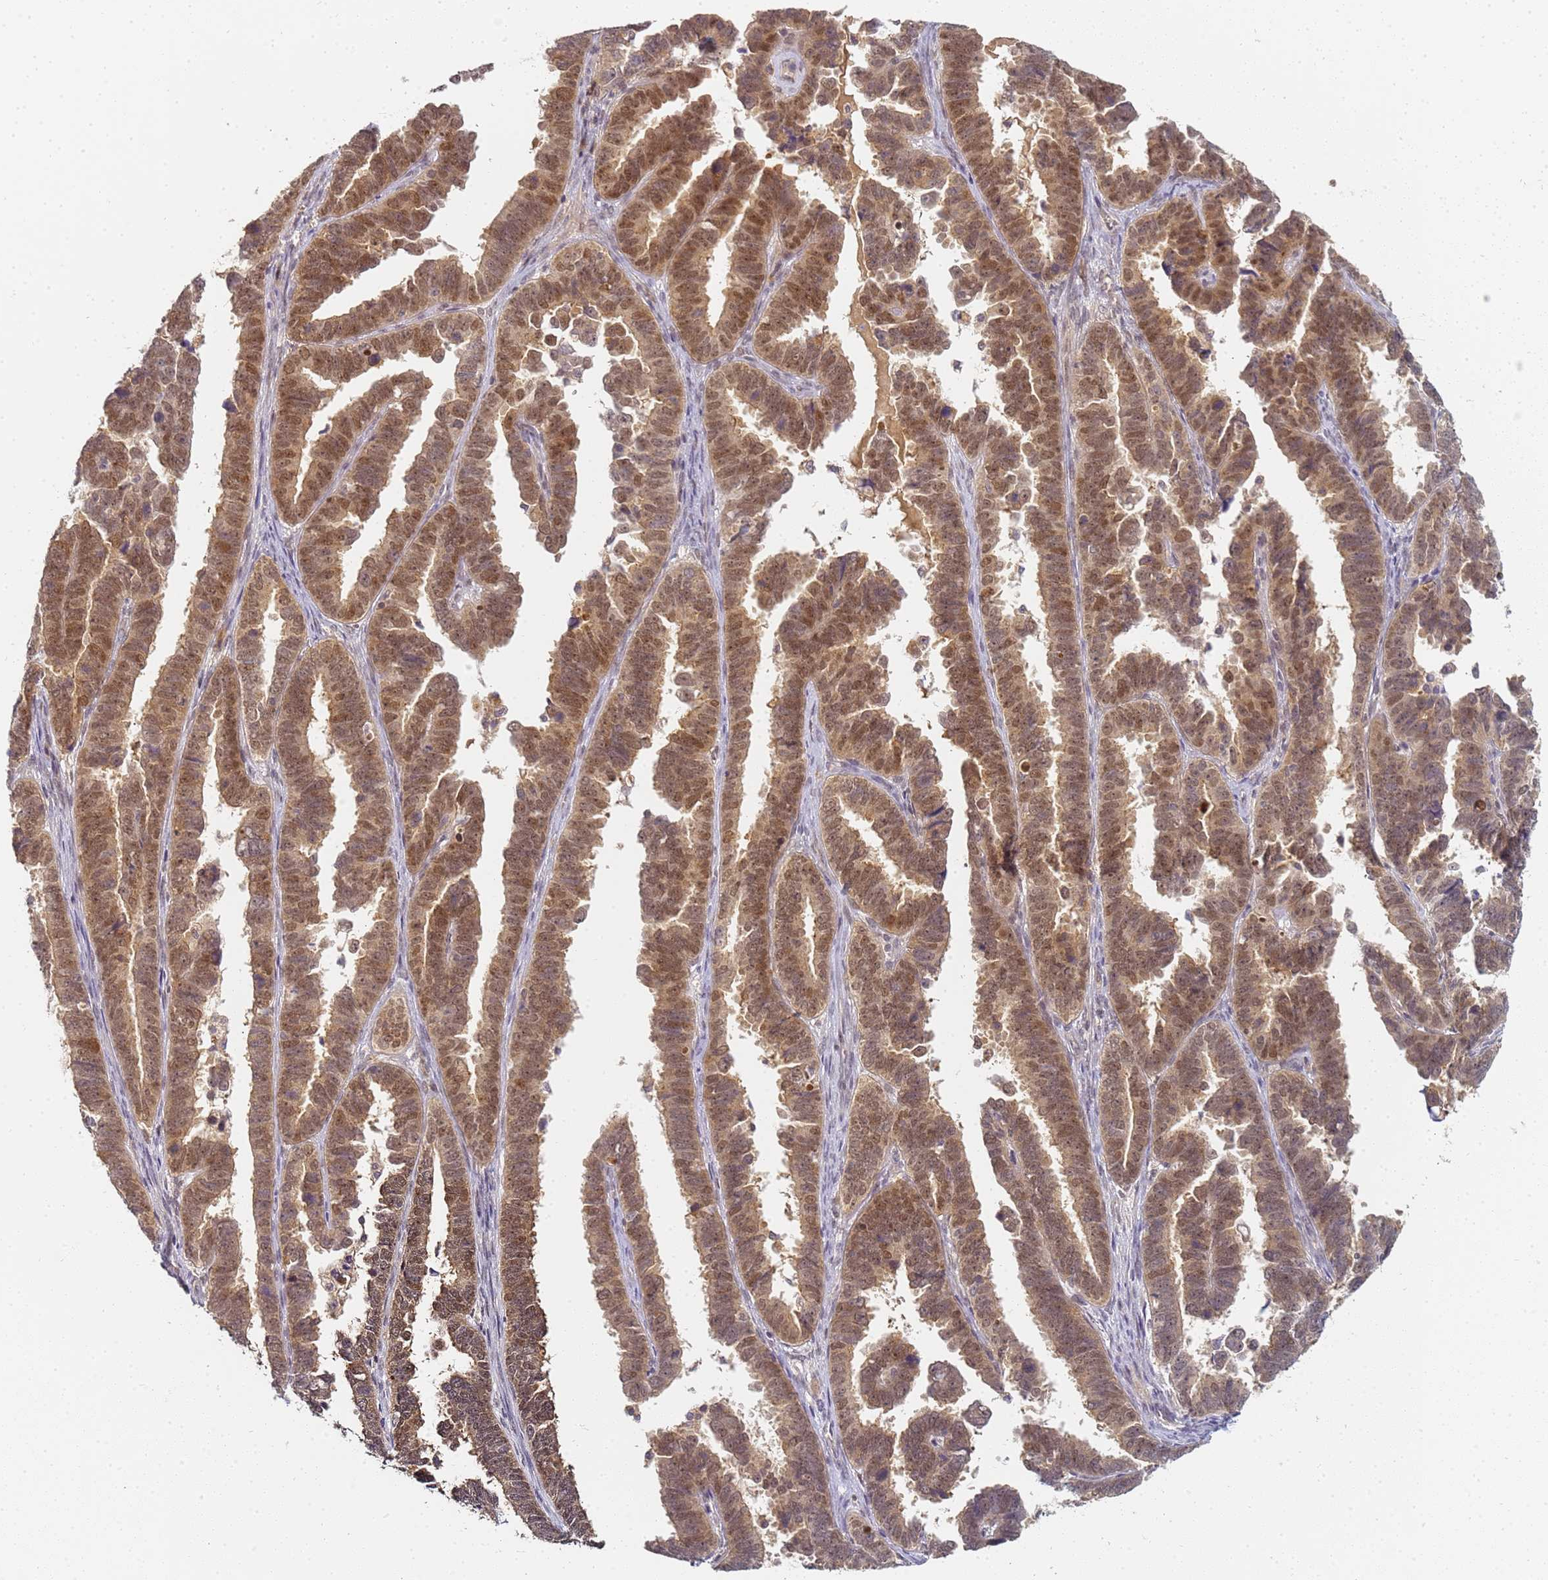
{"staining": {"intensity": "moderate", "quantity": ">75%", "location": "cytoplasmic/membranous,nuclear"}, "tissue": "endometrial cancer", "cell_type": "Tumor cells", "image_type": "cancer", "snomed": [{"axis": "morphology", "description": "Adenocarcinoma, NOS"}, {"axis": "topography", "description": "Endometrium"}], "caption": "Protein positivity by IHC displays moderate cytoplasmic/membranous and nuclear expression in approximately >75% of tumor cells in adenocarcinoma (endometrial). The protein is stained brown, and the nuclei are stained in blue (DAB (3,3'-diaminobenzidine) IHC with brightfield microscopy, high magnification).", "gene": "HMCES", "patient": {"sex": "female", "age": 75}}